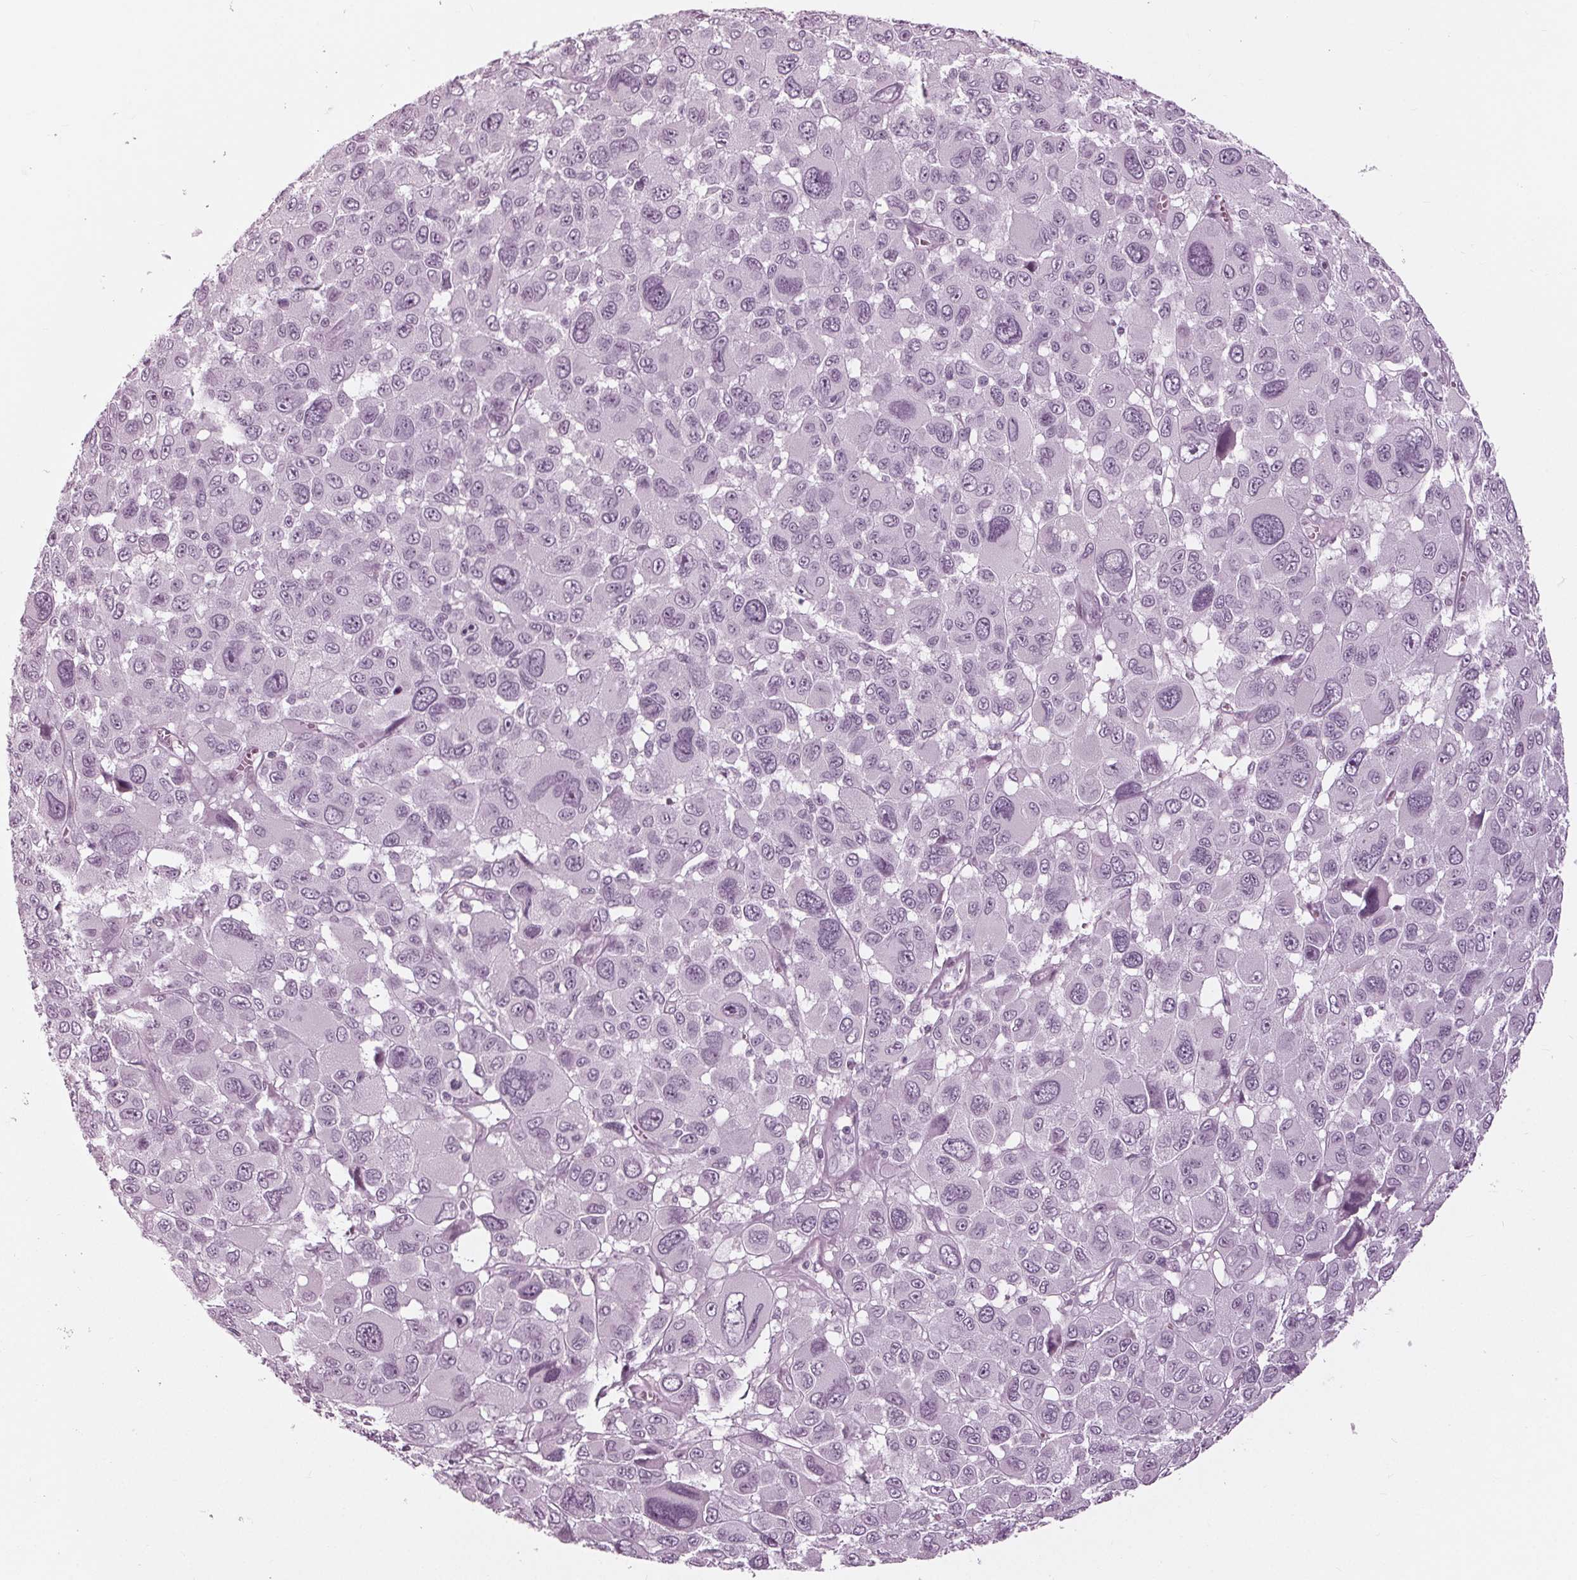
{"staining": {"intensity": "negative", "quantity": "none", "location": "none"}, "tissue": "melanoma", "cell_type": "Tumor cells", "image_type": "cancer", "snomed": [{"axis": "morphology", "description": "Malignant melanoma, NOS"}, {"axis": "topography", "description": "Skin"}], "caption": "Immunohistochemistry histopathology image of human malignant melanoma stained for a protein (brown), which demonstrates no positivity in tumor cells.", "gene": "KRT28", "patient": {"sex": "female", "age": 66}}